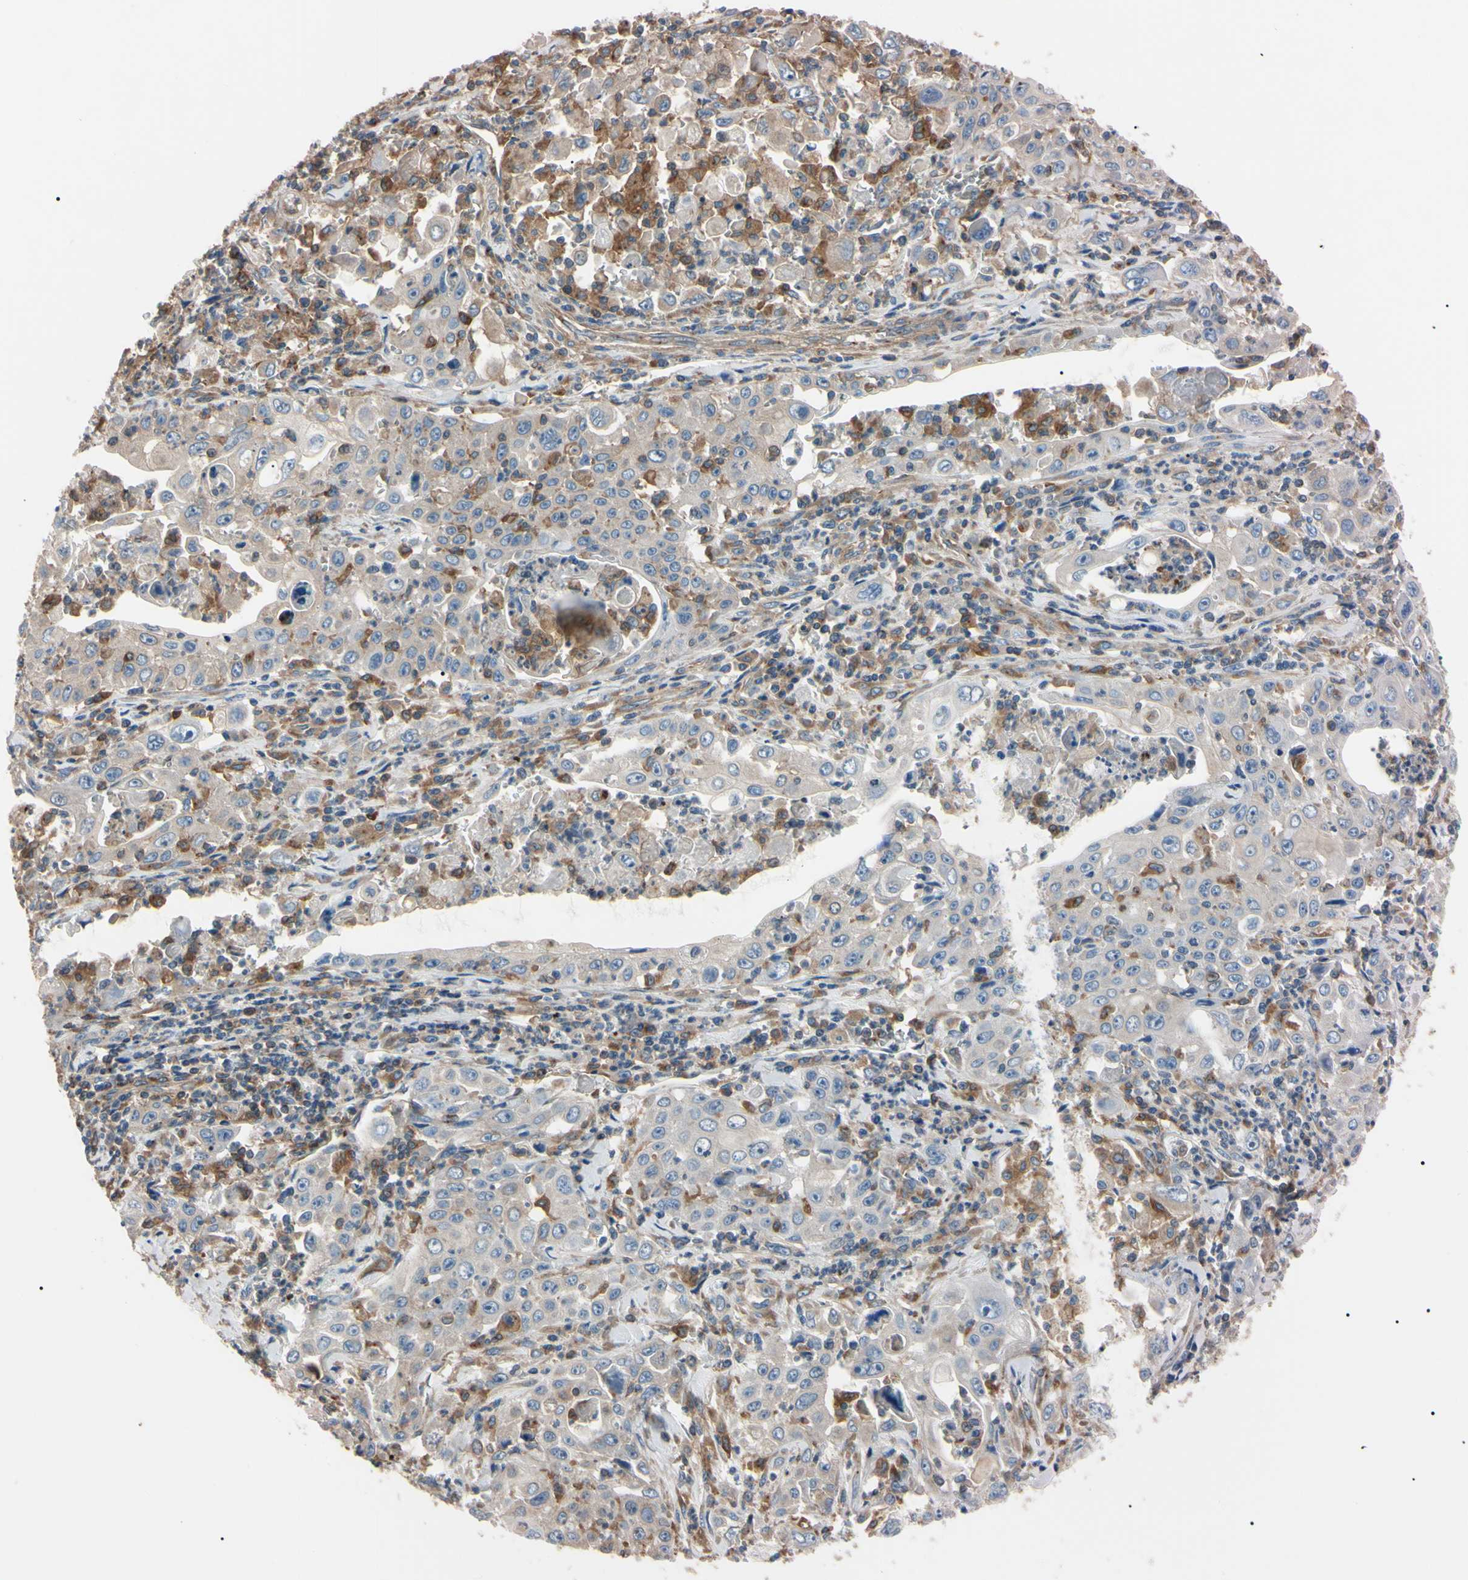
{"staining": {"intensity": "weak", "quantity": ">75%", "location": "cytoplasmic/membranous"}, "tissue": "pancreatic cancer", "cell_type": "Tumor cells", "image_type": "cancer", "snomed": [{"axis": "morphology", "description": "Adenocarcinoma, NOS"}, {"axis": "topography", "description": "Pancreas"}], "caption": "Immunohistochemical staining of human pancreatic adenocarcinoma displays low levels of weak cytoplasmic/membranous staining in approximately >75% of tumor cells.", "gene": "PRKACA", "patient": {"sex": "male", "age": 70}}